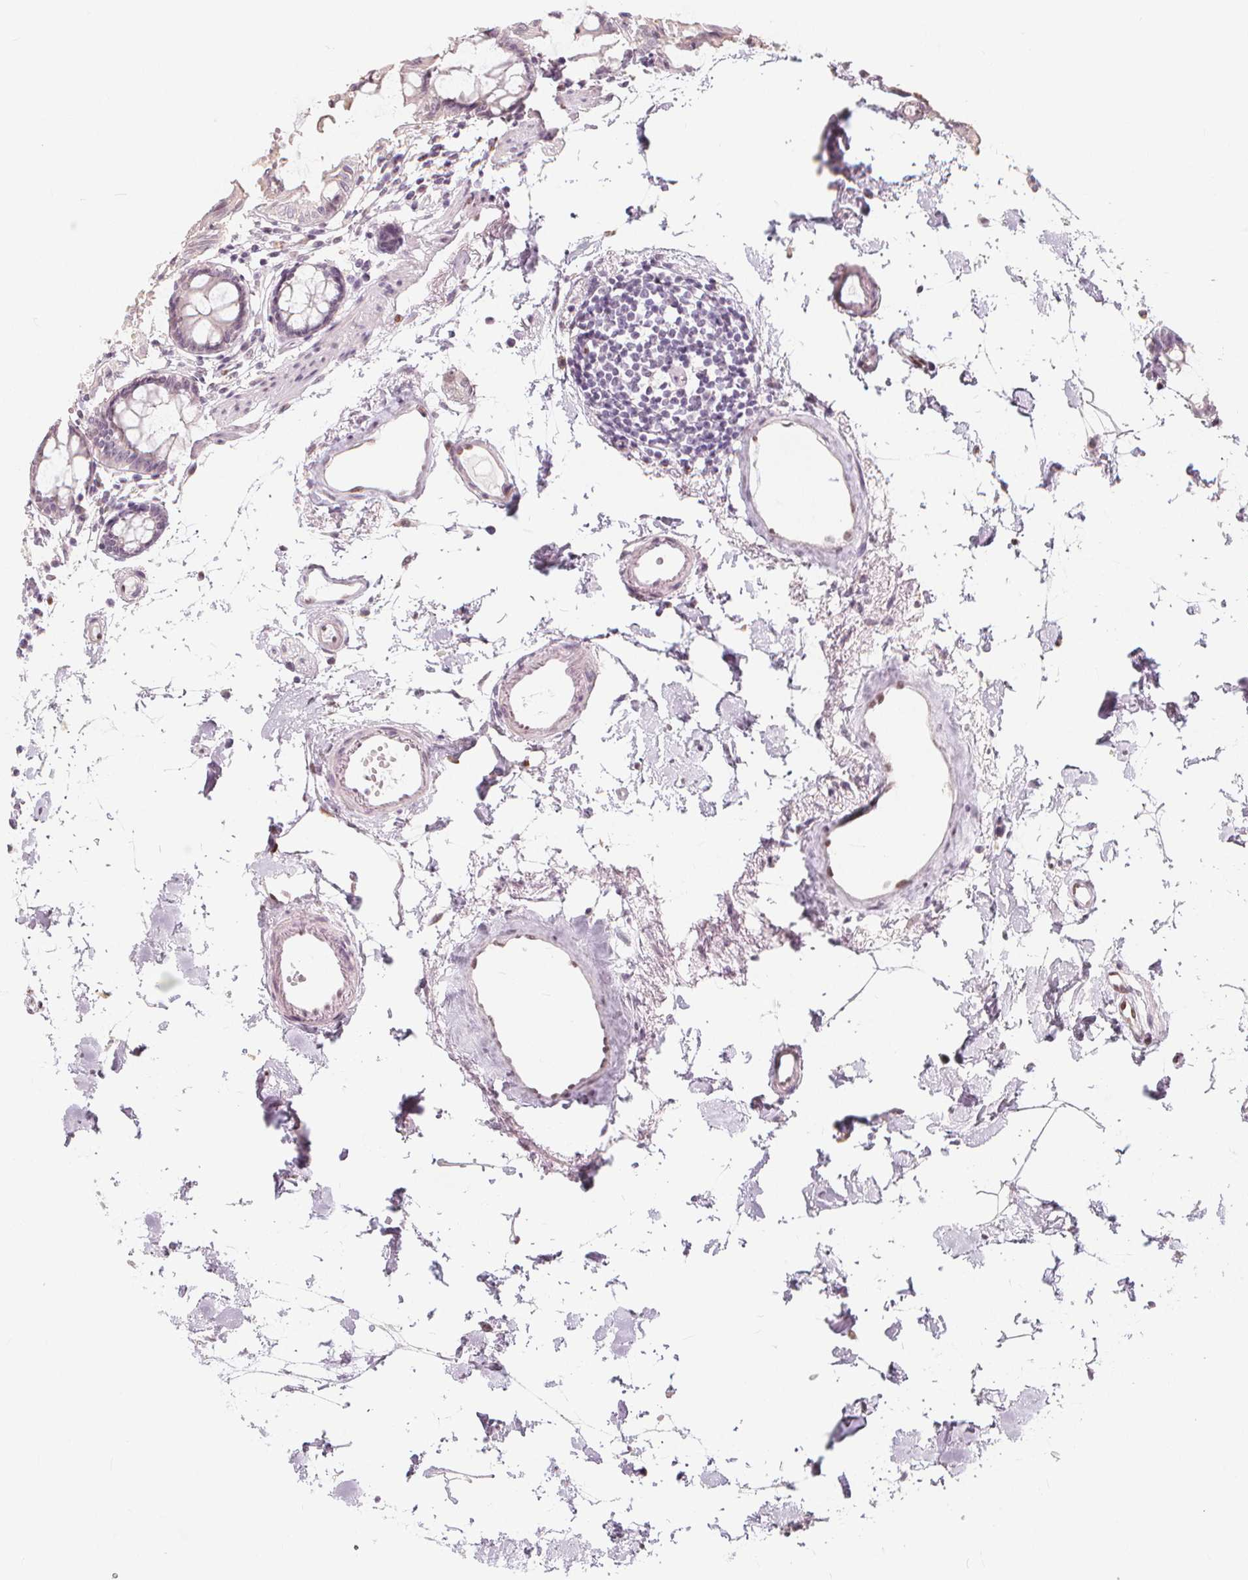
{"staining": {"intensity": "weak", "quantity": "<25%", "location": "cytoplasmic/membranous"}, "tissue": "colon", "cell_type": "Endothelial cells", "image_type": "normal", "snomed": [{"axis": "morphology", "description": "Normal tissue, NOS"}, {"axis": "topography", "description": "Colon"}], "caption": "This is an immunohistochemistry (IHC) photomicrograph of benign human colon. There is no staining in endothelial cells.", "gene": "DRC3", "patient": {"sex": "female", "age": 84}}